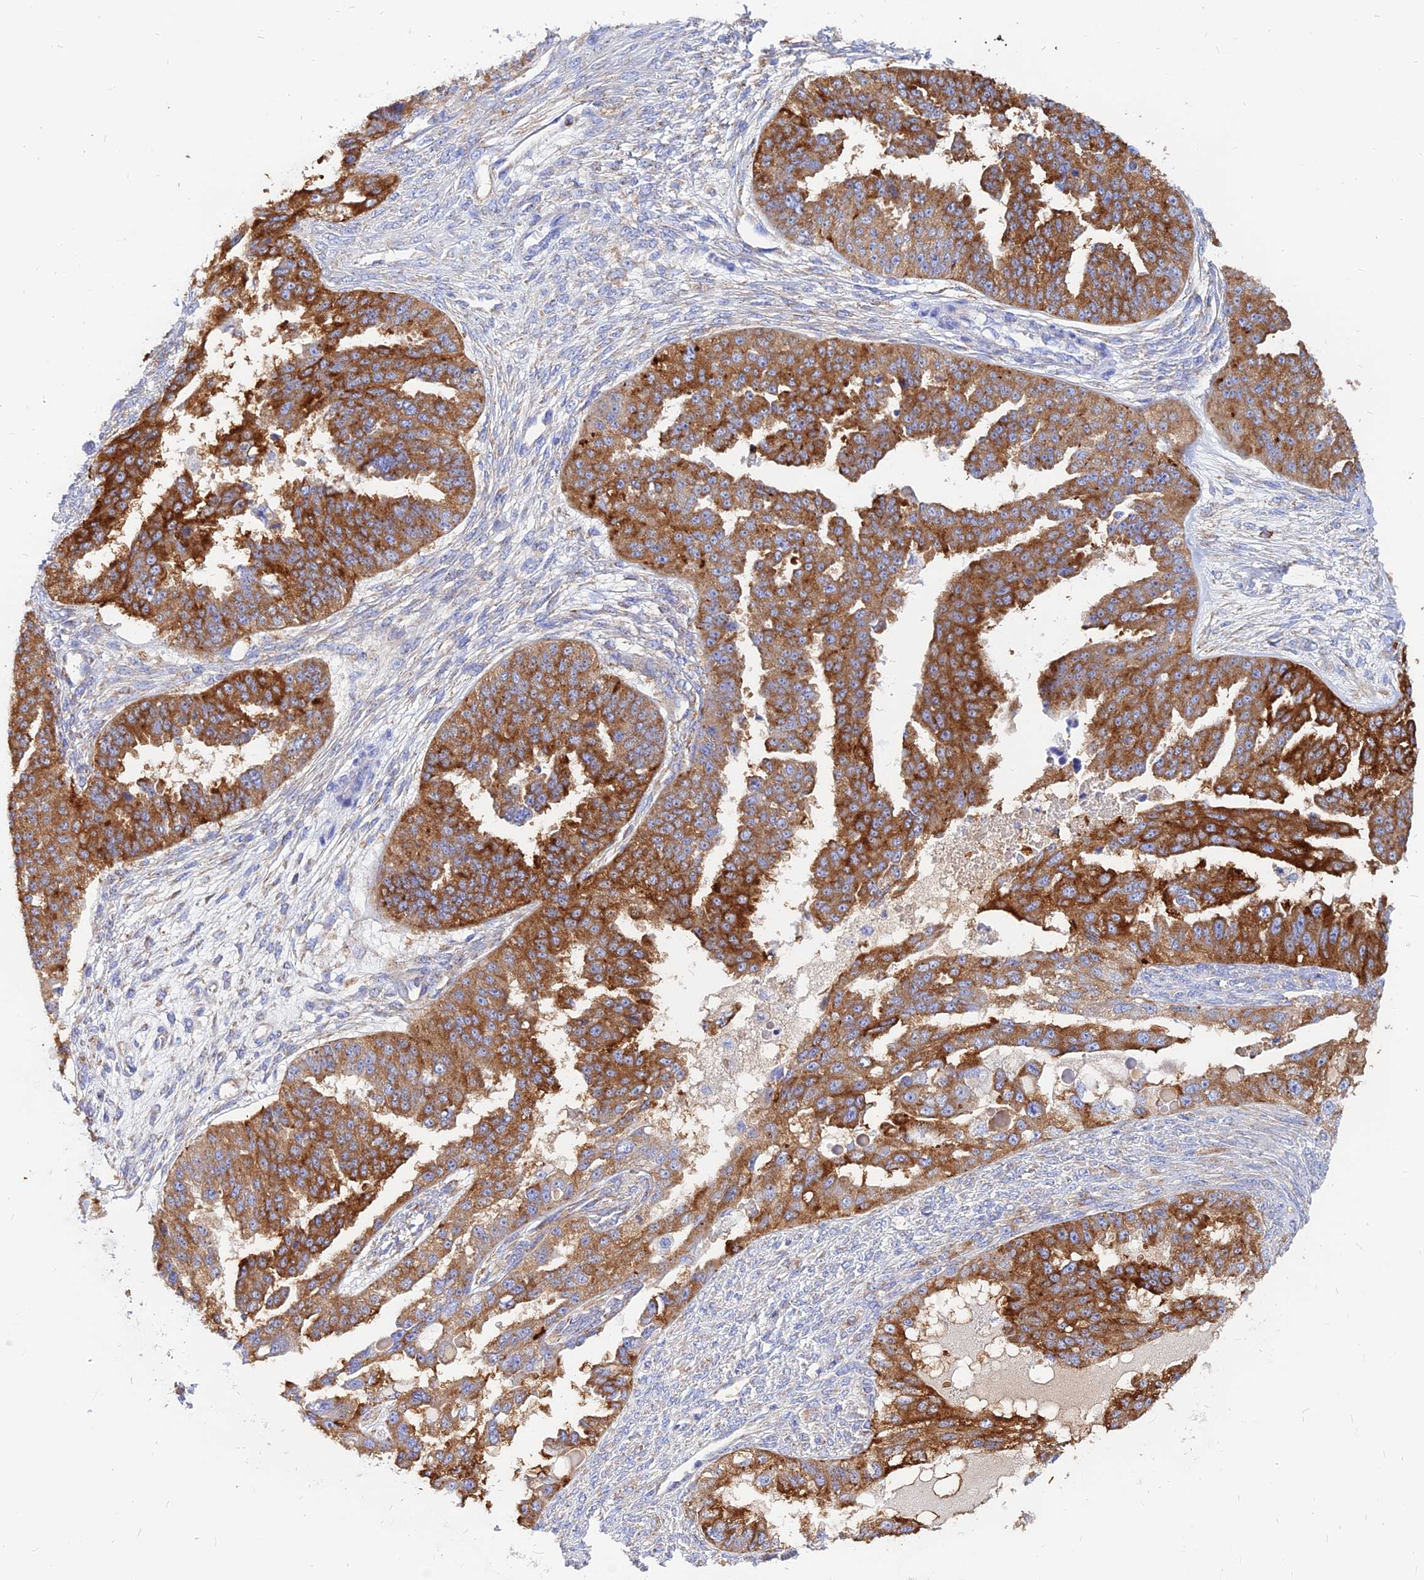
{"staining": {"intensity": "strong", "quantity": ">75%", "location": "cytoplasmic/membranous"}, "tissue": "ovarian cancer", "cell_type": "Tumor cells", "image_type": "cancer", "snomed": [{"axis": "morphology", "description": "Cystadenocarcinoma, serous, NOS"}, {"axis": "topography", "description": "Ovary"}], "caption": "The immunohistochemical stain shows strong cytoplasmic/membranous staining in tumor cells of ovarian serous cystadenocarcinoma tissue. Nuclei are stained in blue.", "gene": "AGTRAP", "patient": {"sex": "female", "age": 58}}